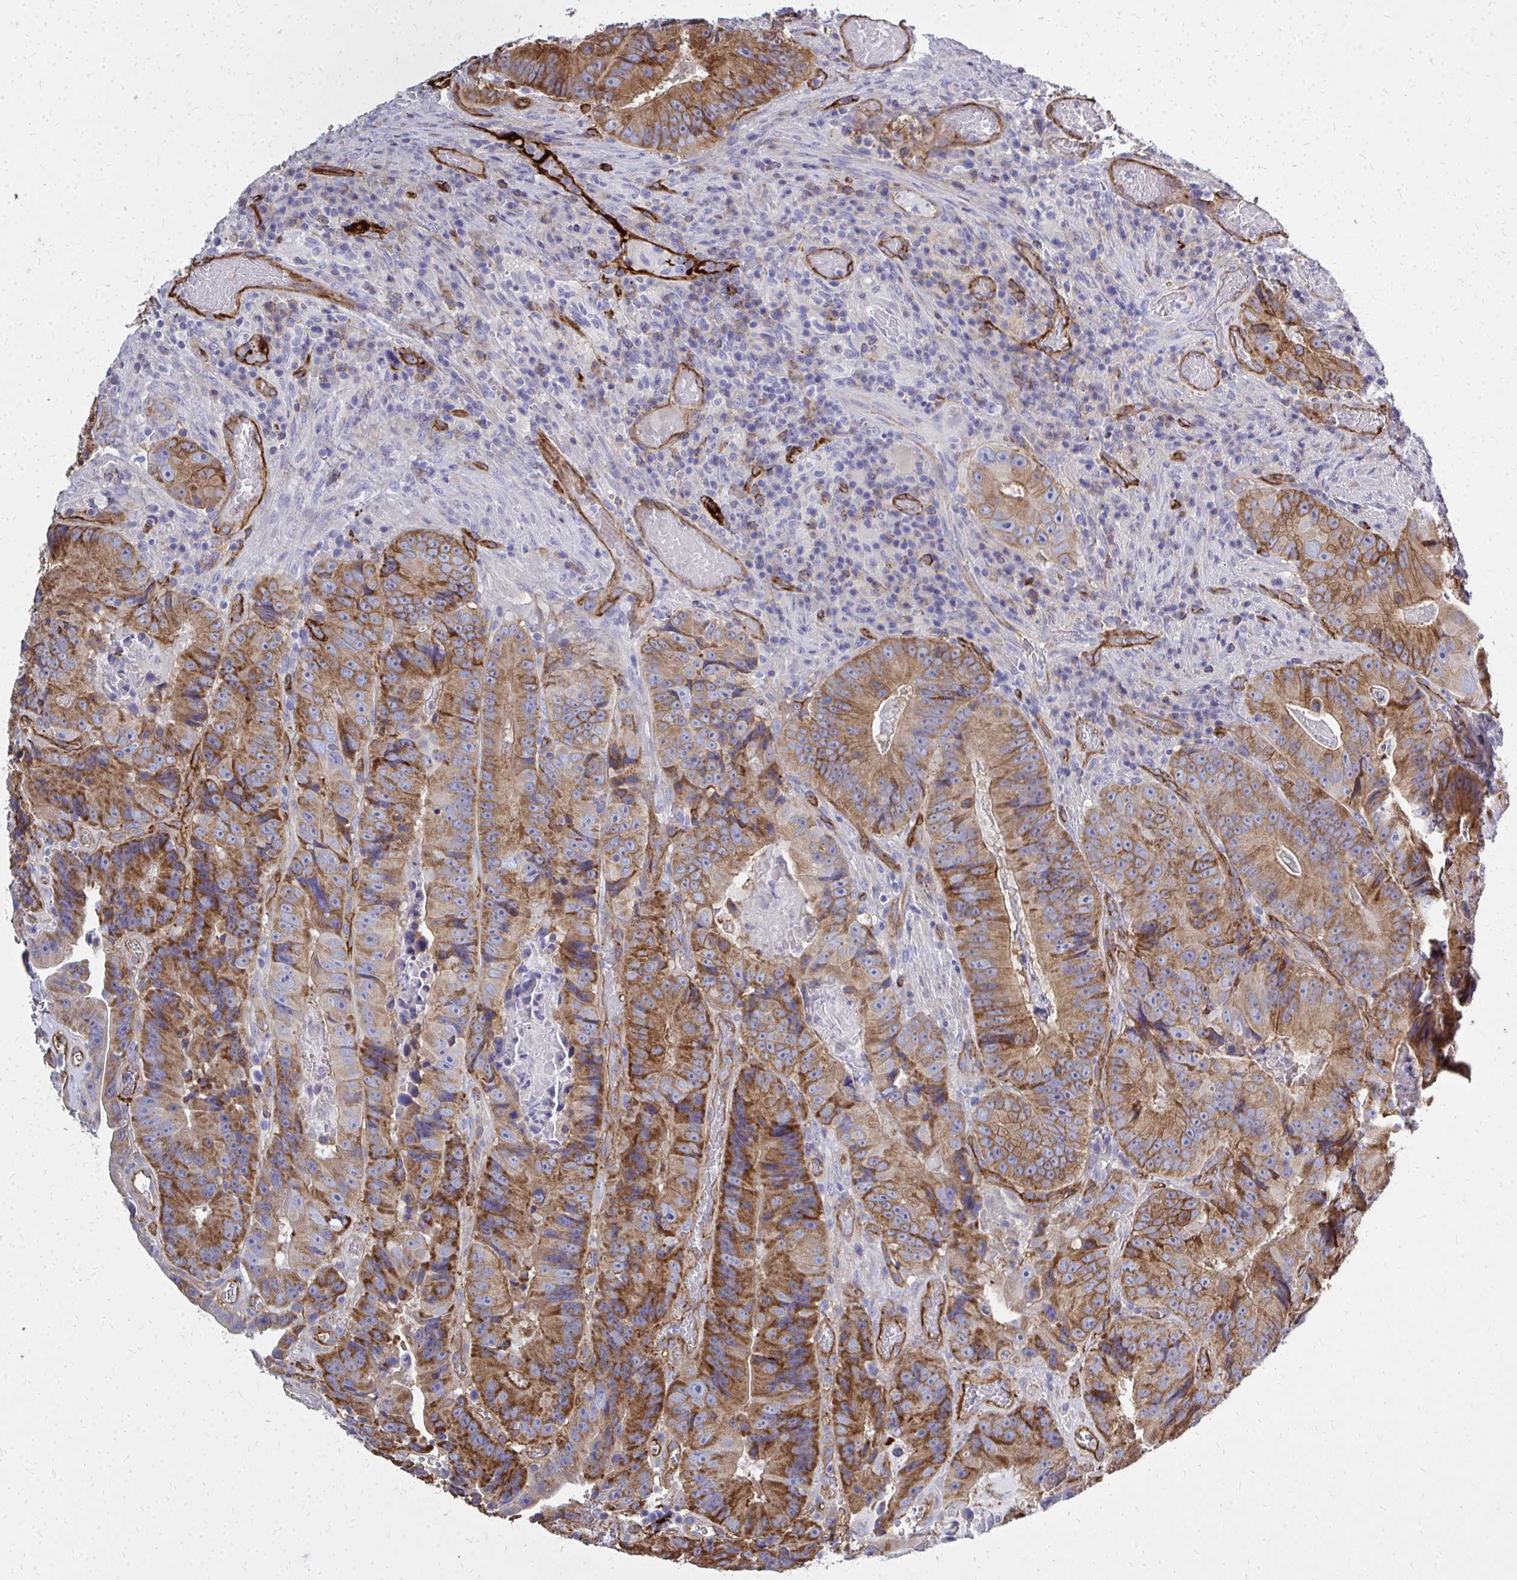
{"staining": {"intensity": "moderate", "quantity": ">75%", "location": "cytoplasmic/membranous"}, "tissue": "colorectal cancer", "cell_type": "Tumor cells", "image_type": "cancer", "snomed": [{"axis": "morphology", "description": "Adenocarcinoma, NOS"}, {"axis": "topography", "description": "Colon"}], "caption": "A brown stain shows moderate cytoplasmic/membranous expression of a protein in colorectal cancer tumor cells.", "gene": "MARCKSL1", "patient": {"sex": "female", "age": 86}}